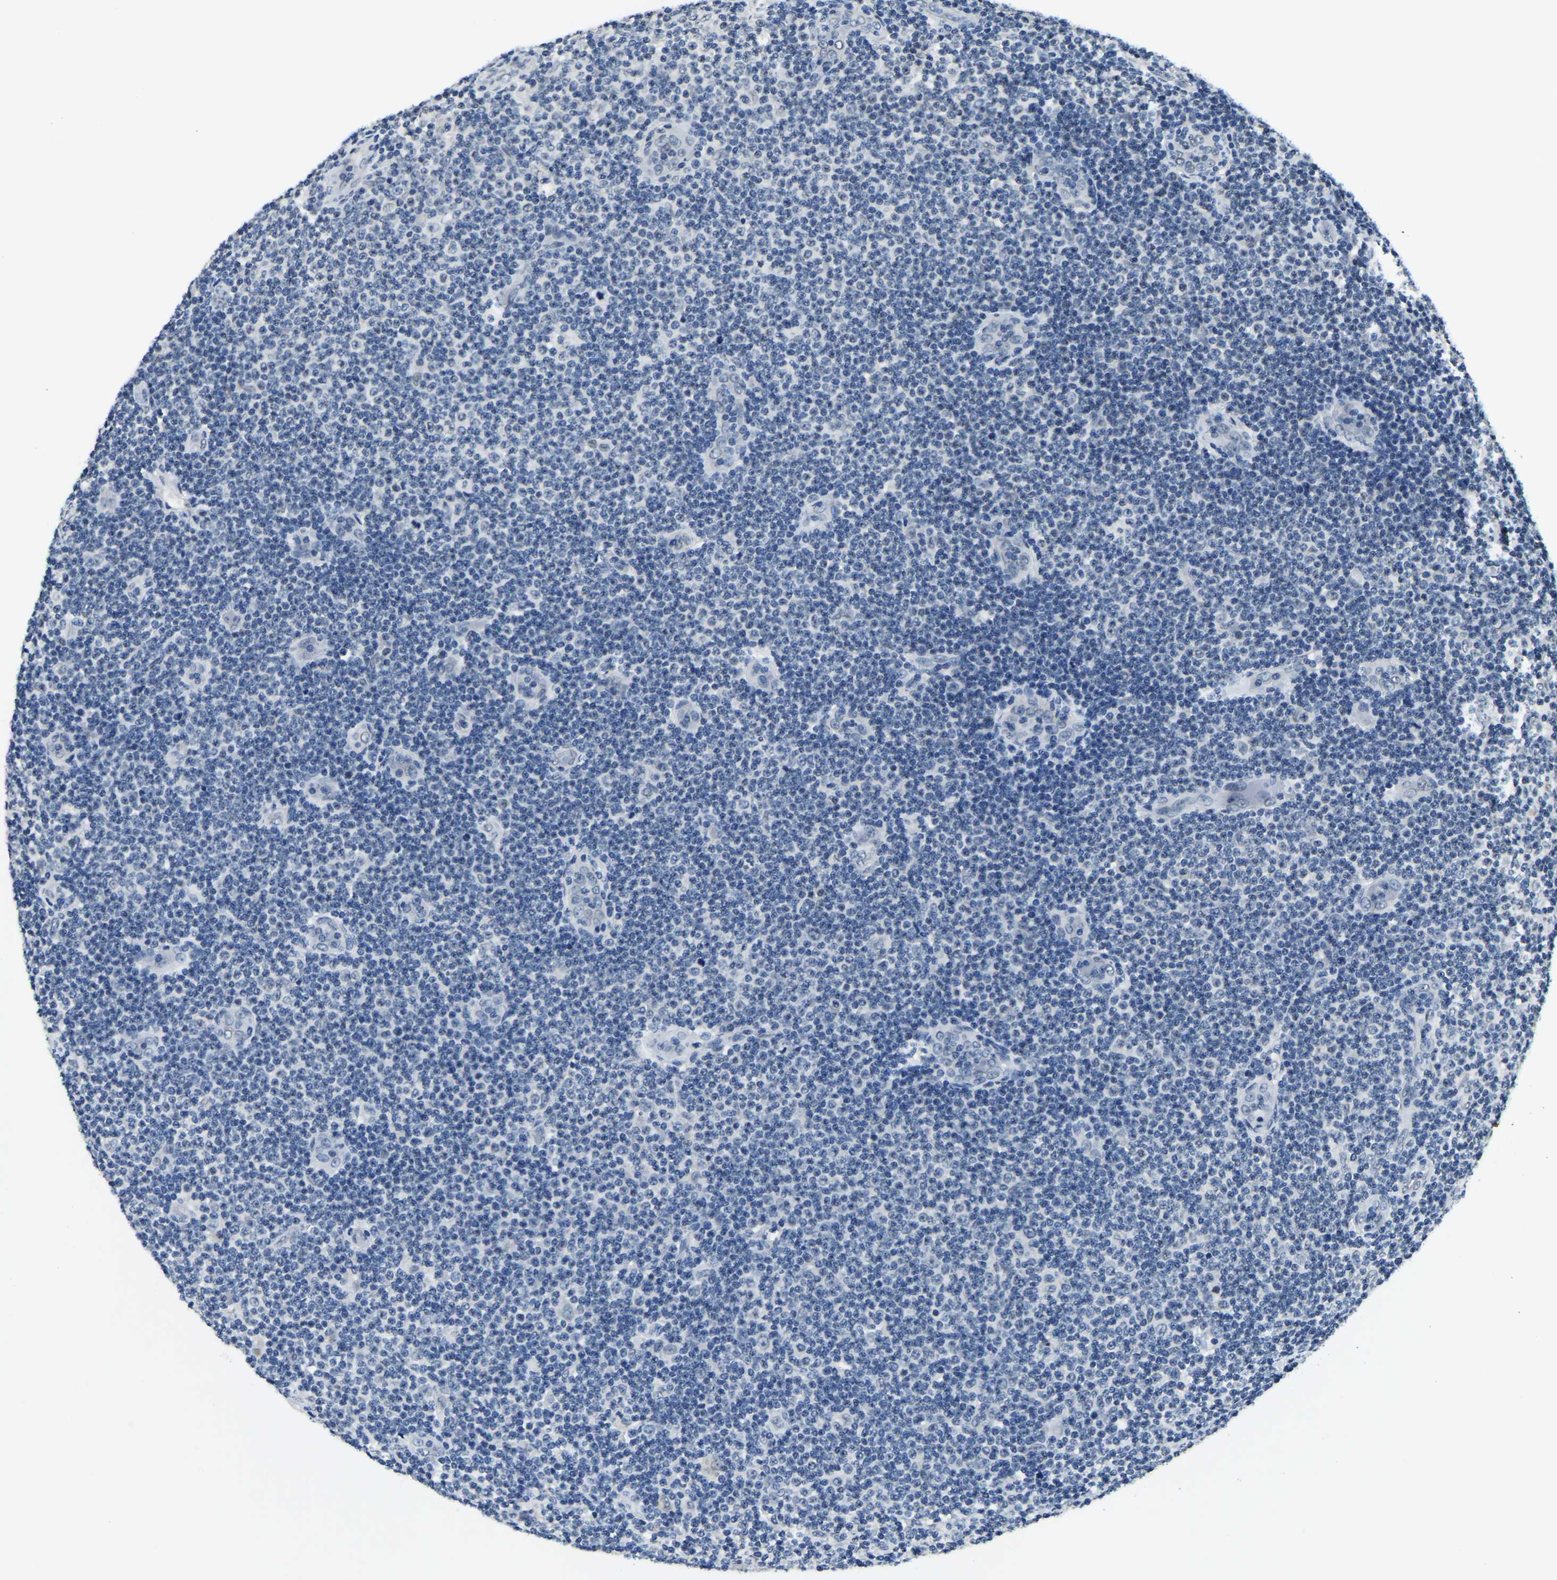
{"staining": {"intensity": "negative", "quantity": "none", "location": "none"}, "tissue": "lymphoma", "cell_type": "Tumor cells", "image_type": "cancer", "snomed": [{"axis": "morphology", "description": "Malignant lymphoma, non-Hodgkin's type, Low grade"}, {"axis": "topography", "description": "Lymph node"}], "caption": "Immunohistochemistry of human low-grade malignant lymphoma, non-Hodgkin's type demonstrates no positivity in tumor cells.", "gene": "RANBP2", "patient": {"sex": "male", "age": 83}}